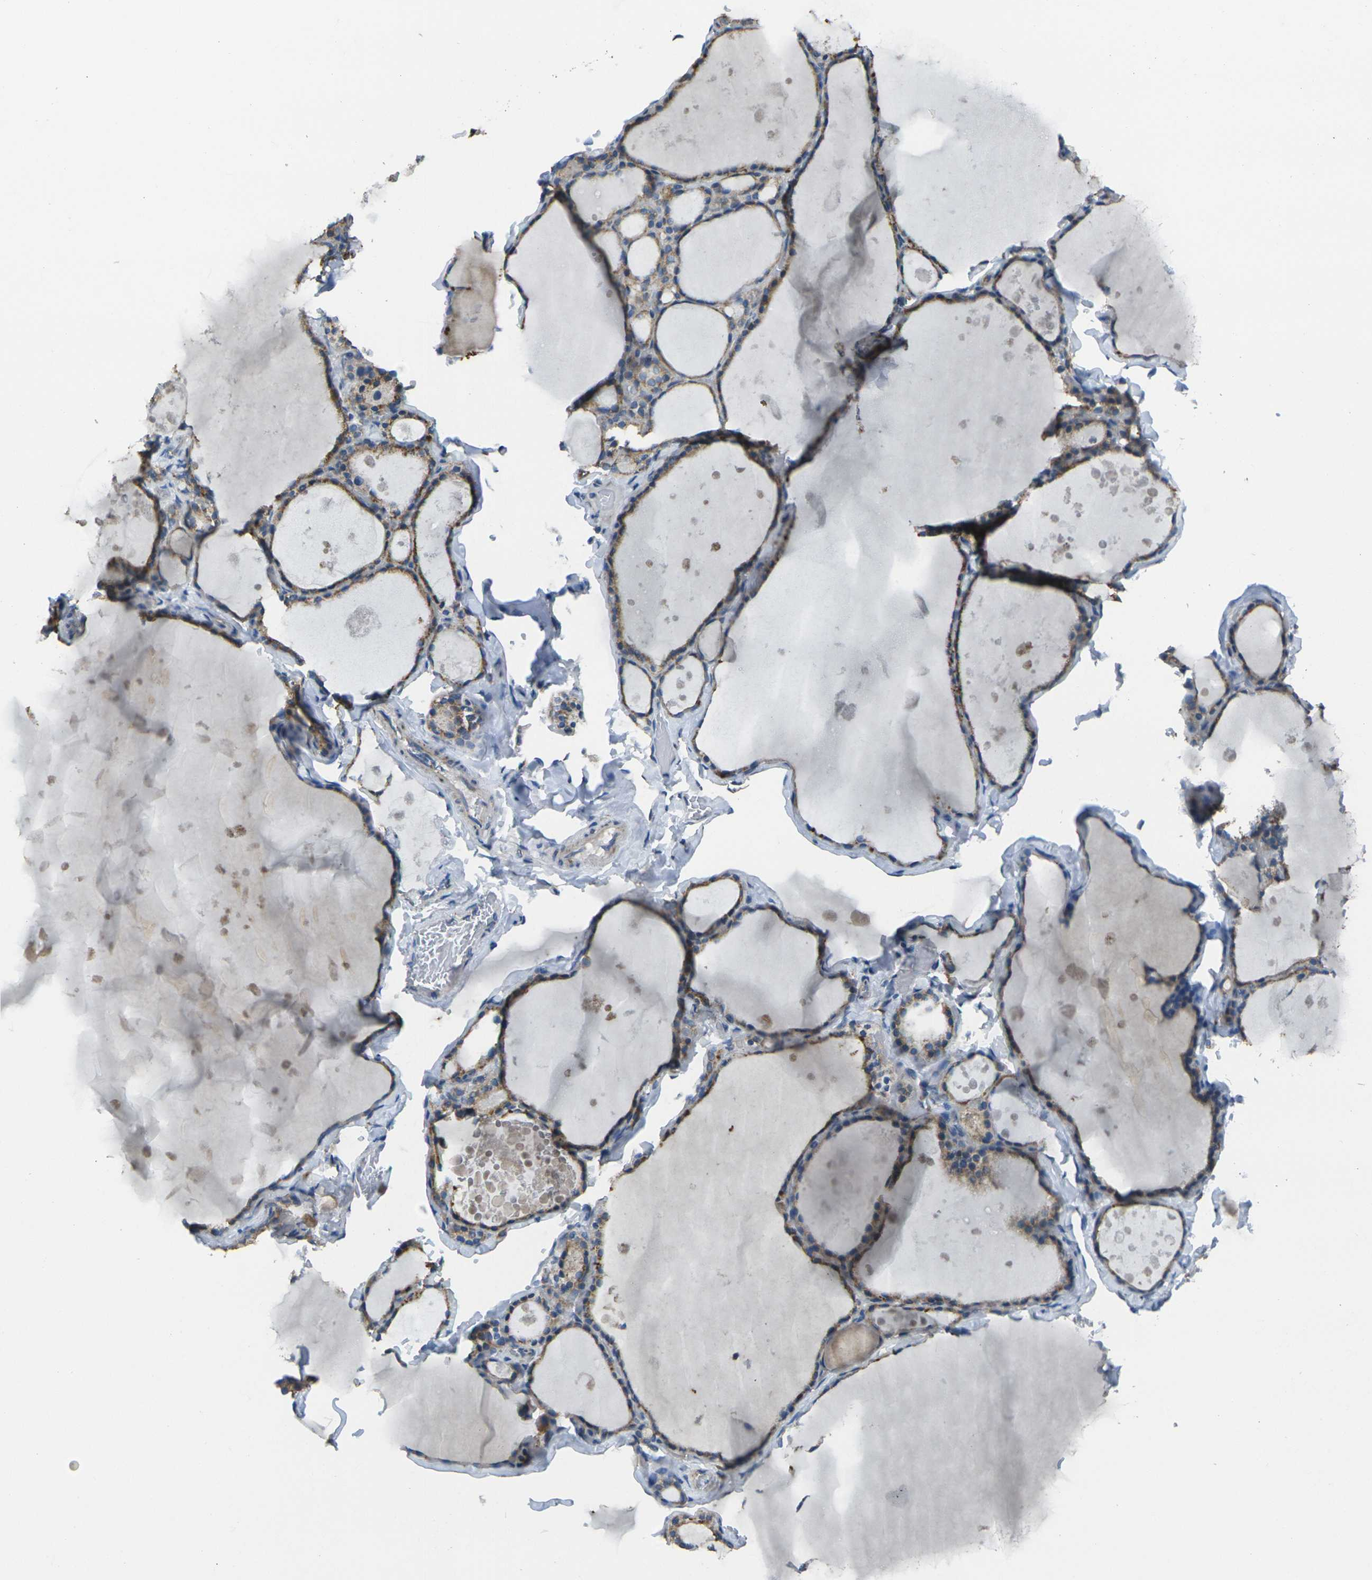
{"staining": {"intensity": "weak", "quantity": ">75%", "location": "cytoplasmic/membranous"}, "tissue": "thyroid gland", "cell_type": "Glandular cells", "image_type": "normal", "snomed": [{"axis": "morphology", "description": "Normal tissue, NOS"}, {"axis": "topography", "description": "Thyroid gland"}], "caption": "Immunohistochemistry (IHC) micrograph of benign thyroid gland: human thyroid gland stained using immunohistochemistry (IHC) reveals low levels of weak protein expression localized specifically in the cytoplasmic/membranous of glandular cells, appearing as a cytoplasmic/membranous brown color.", "gene": "TMEM120B", "patient": {"sex": "male", "age": 56}}